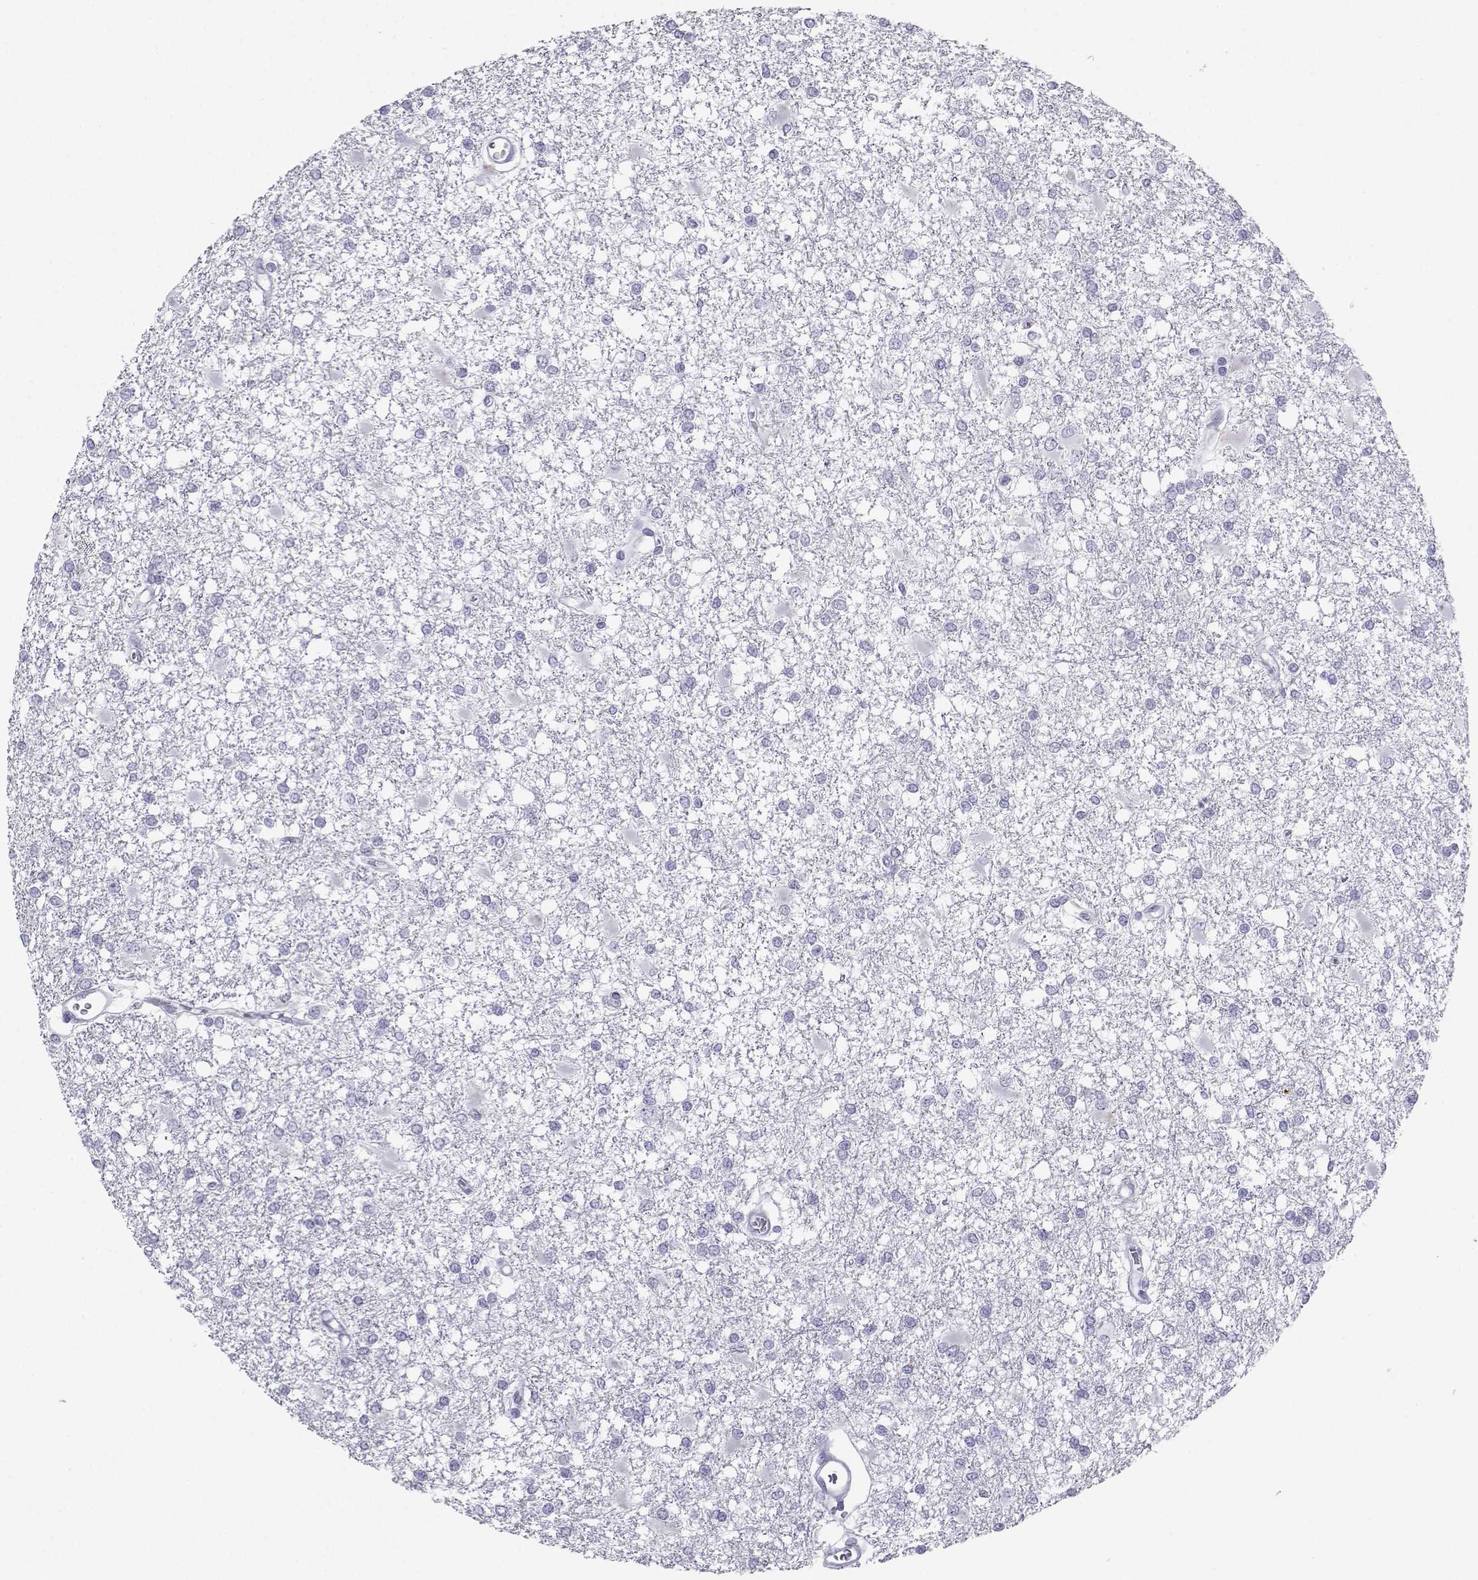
{"staining": {"intensity": "negative", "quantity": "none", "location": "none"}, "tissue": "glioma", "cell_type": "Tumor cells", "image_type": "cancer", "snomed": [{"axis": "morphology", "description": "Glioma, malignant, High grade"}, {"axis": "topography", "description": "Cerebral cortex"}], "caption": "This is a image of IHC staining of malignant glioma (high-grade), which shows no staining in tumor cells.", "gene": "SST", "patient": {"sex": "male", "age": 79}}